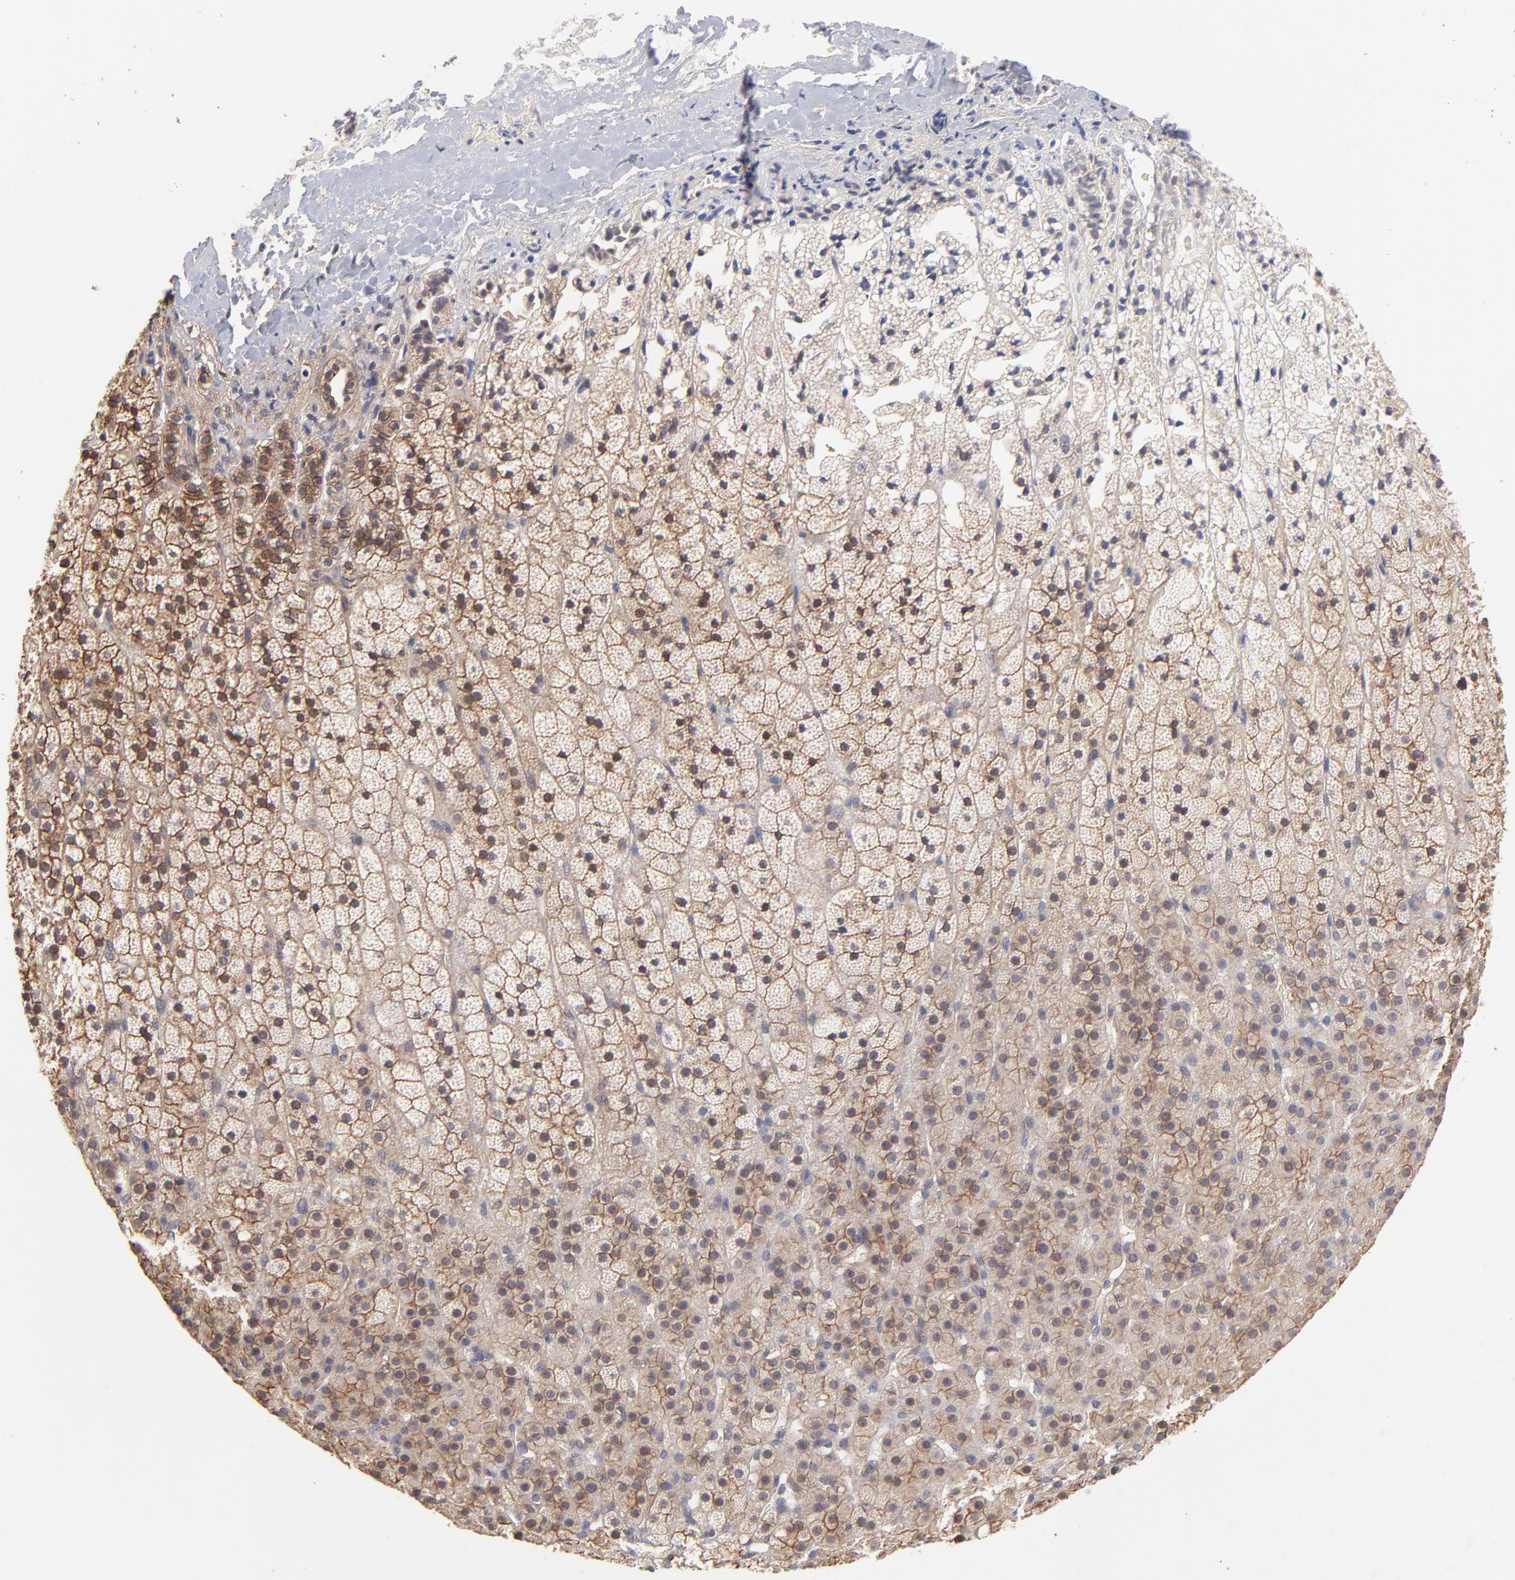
{"staining": {"intensity": "strong", "quantity": ">75%", "location": "cytoplasmic/membranous,nuclear"}, "tissue": "adrenal gland", "cell_type": "Glandular cells", "image_type": "normal", "snomed": [{"axis": "morphology", "description": "Normal tissue, NOS"}, {"axis": "topography", "description": "Adrenal gland"}], "caption": "Benign adrenal gland shows strong cytoplasmic/membranous,nuclear expression in about >75% of glandular cells (DAB (3,3'-diaminobenzidine) IHC with brightfield microscopy, high magnification)..", "gene": "STAP2", "patient": {"sex": "male", "age": 35}}